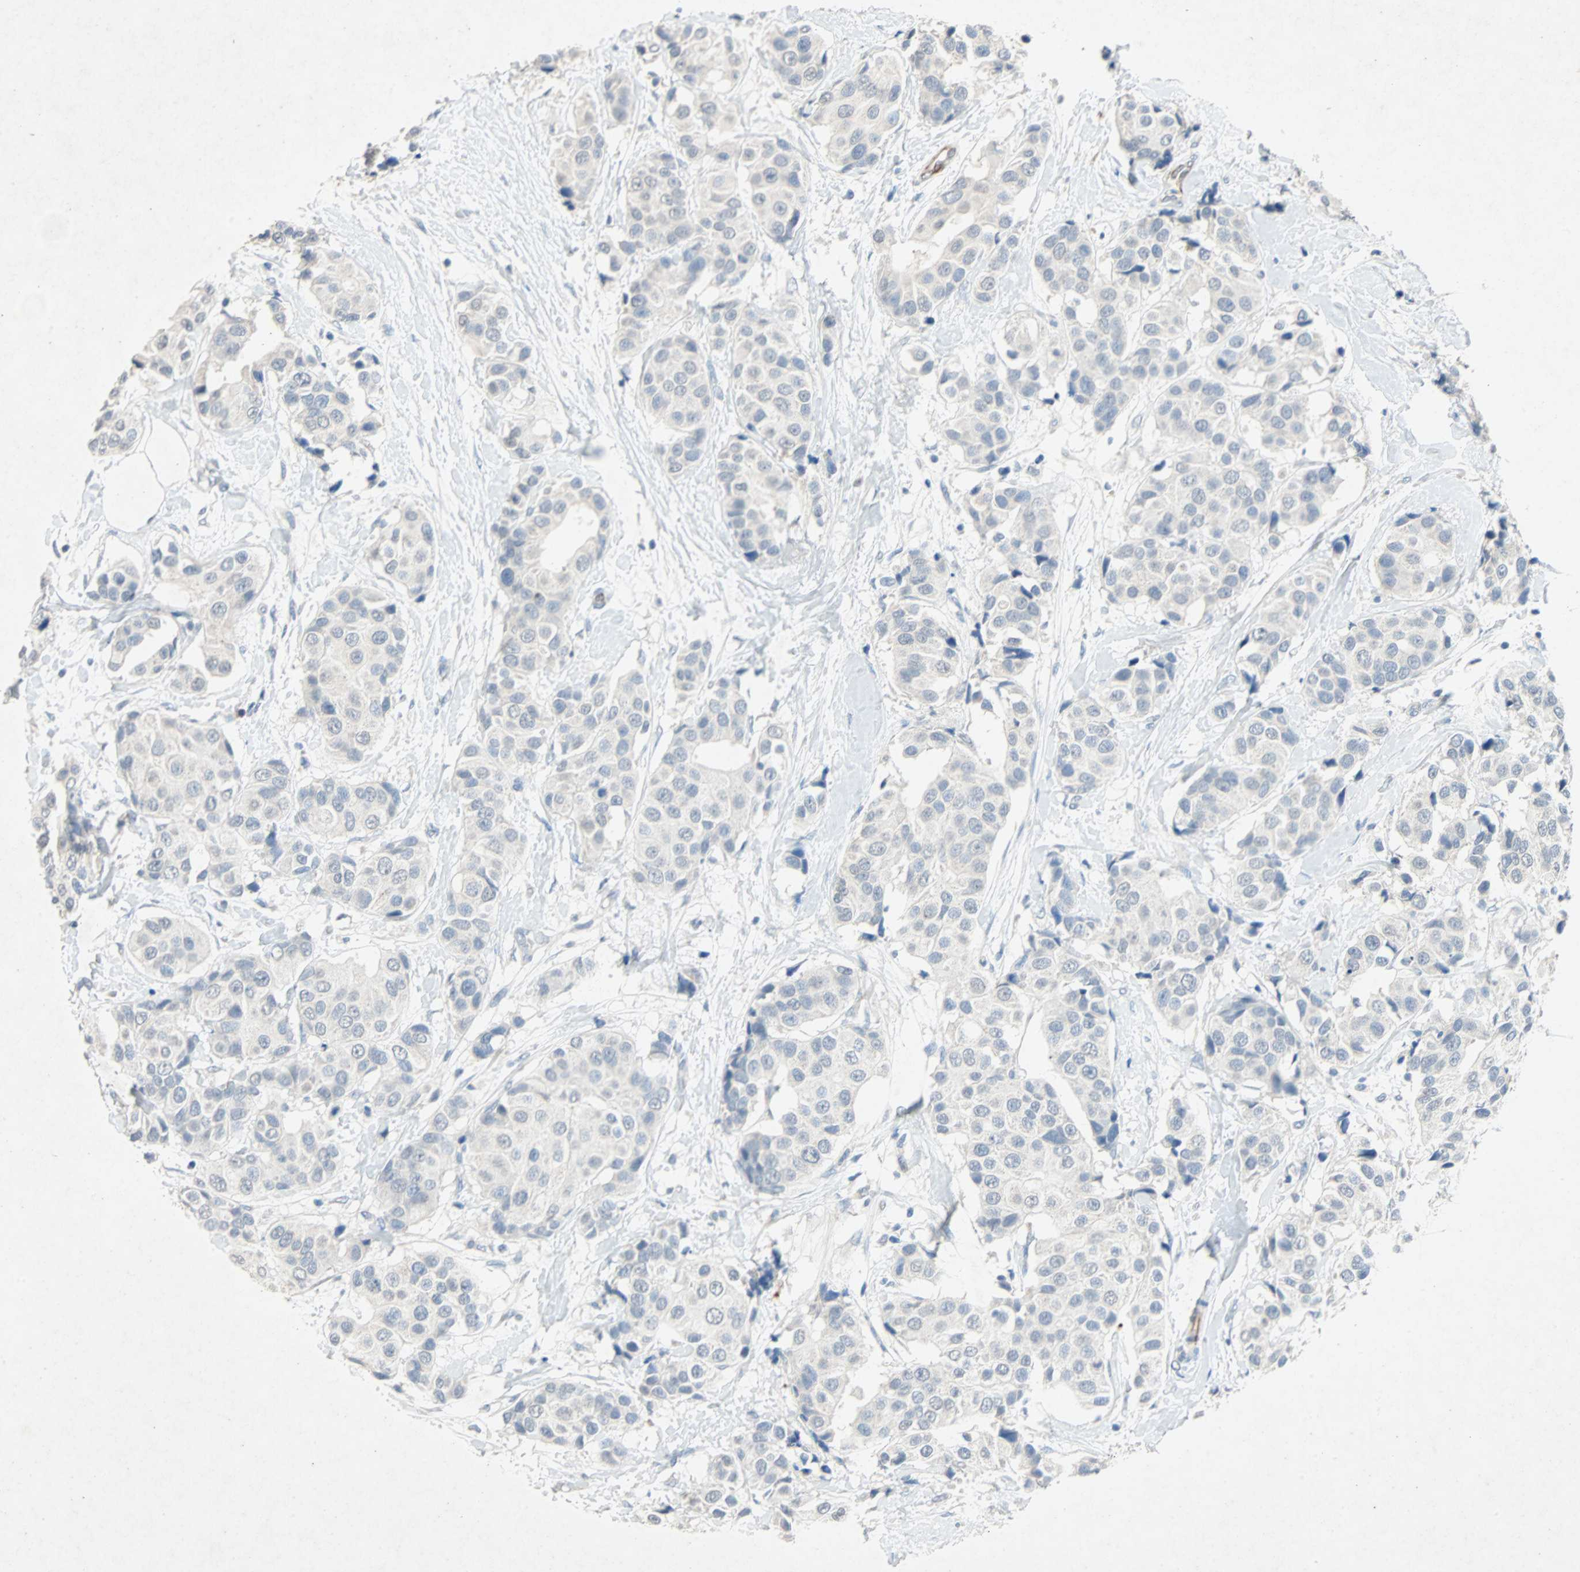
{"staining": {"intensity": "negative", "quantity": "none", "location": "none"}, "tissue": "breast cancer", "cell_type": "Tumor cells", "image_type": "cancer", "snomed": [{"axis": "morphology", "description": "Normal tissue, NOS"}, {"axis": "morphology", "description": "Duct carcinoma"}, {"axis": "topography", "description": "Breast"}], "caption": "Tumor cells are negative for brown protein staining in breast cancer (invasive ductal carcinoma).", "gene": "PCDHB2", "patient": {"sex": "female", "age": 39}}